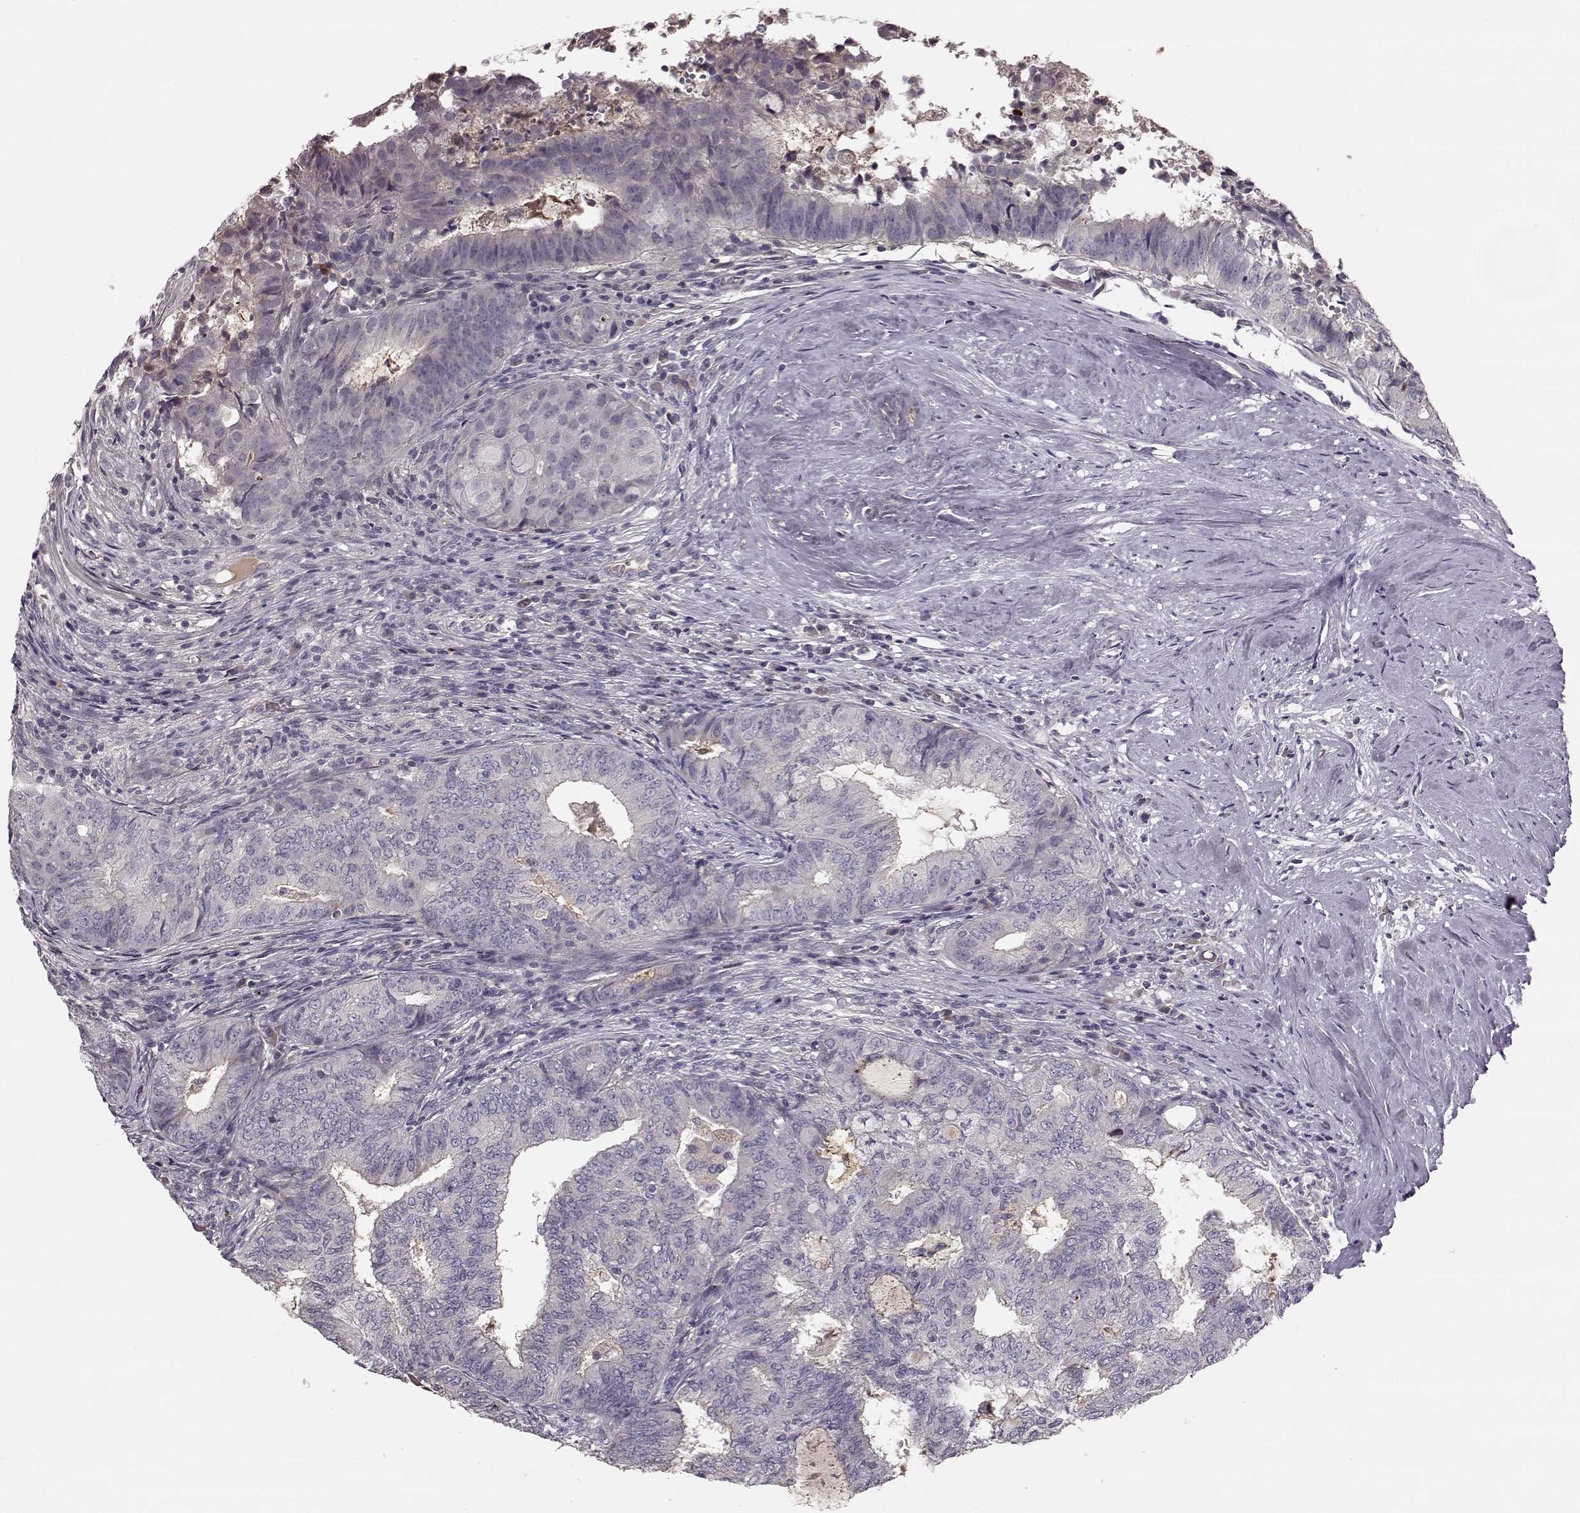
{"staining": {"intensity": "negative", "quantity": "none", "location": "none"}, "tissue": "endometrial cancer", "cell_type": "Tumor cells", "image_type": "cancer", "snomed": [{"axis": "morphology", "description": "Adenocarcinoma, NOS"}, {"axis": "topography", "description": "Endometrium"}], "caption": "Immunohistochemical staining of human adenocarcinoma (endometrial) displays no significant expression in tumor cells.", "gene": "YJEFN3", "patient": {"sex": "female", "age": 62}}